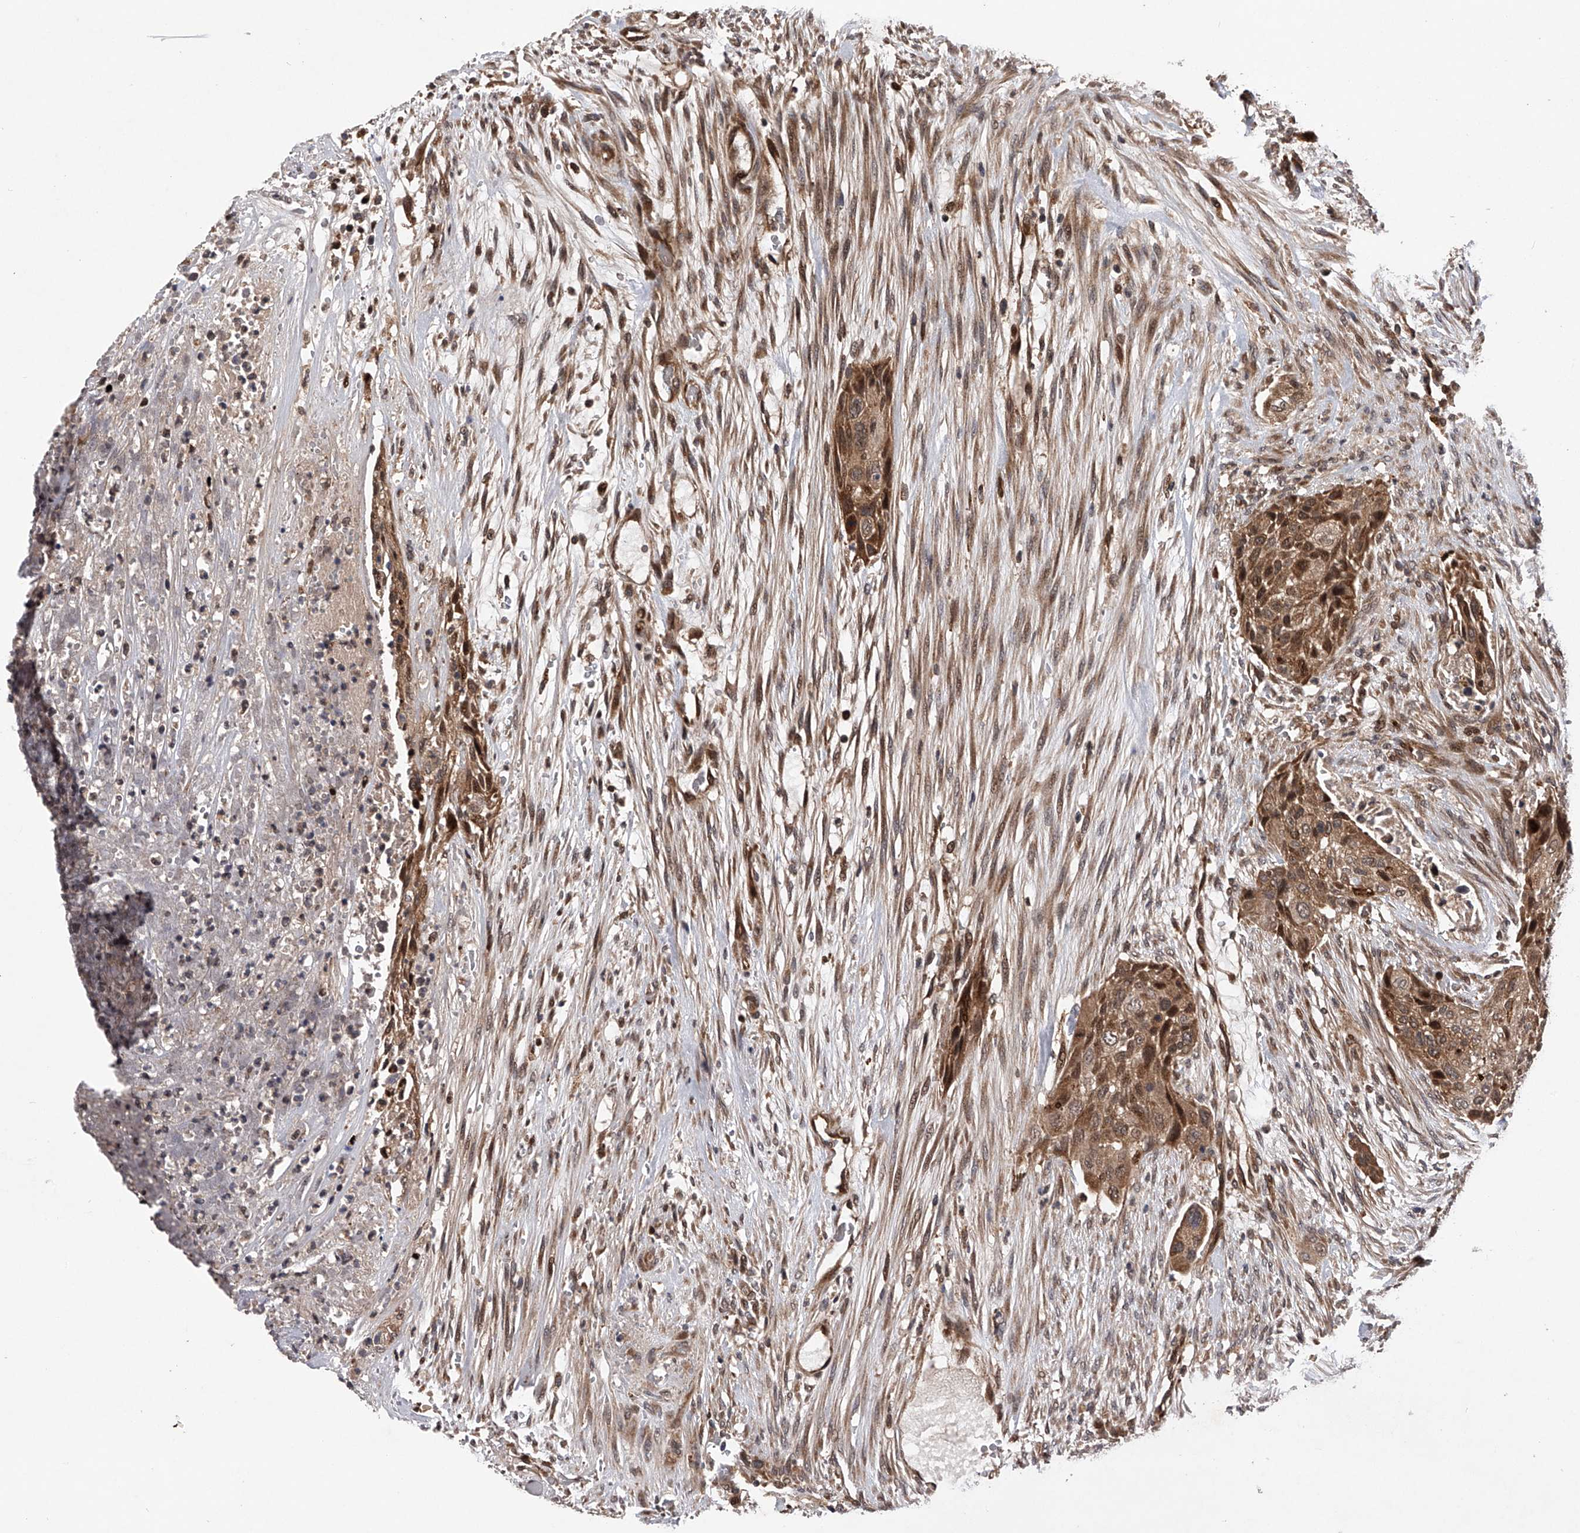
{"staining": {"intensity": "moderate", "quantity": ">75%", "location": "cytoplasmic/membranous,nuclear"}, "tissue": "urothelial cancer", "cell_type": "Tumor cells", "image_type": "cancer", "snomed": [{"axis": "morphology", "description": "Urothelial carcinoma, High grade"}, {"axis": "topography", "description": "Urinary bladder"}], "caption": "Protein analysis of urothelial cancer tissue shows moderate cytoplasmic/membranous and nuclear positivity in approximately >75% of tumor cells.", "gene": "MAP3K11", "patient": {"sex": "male", "age": 35}}